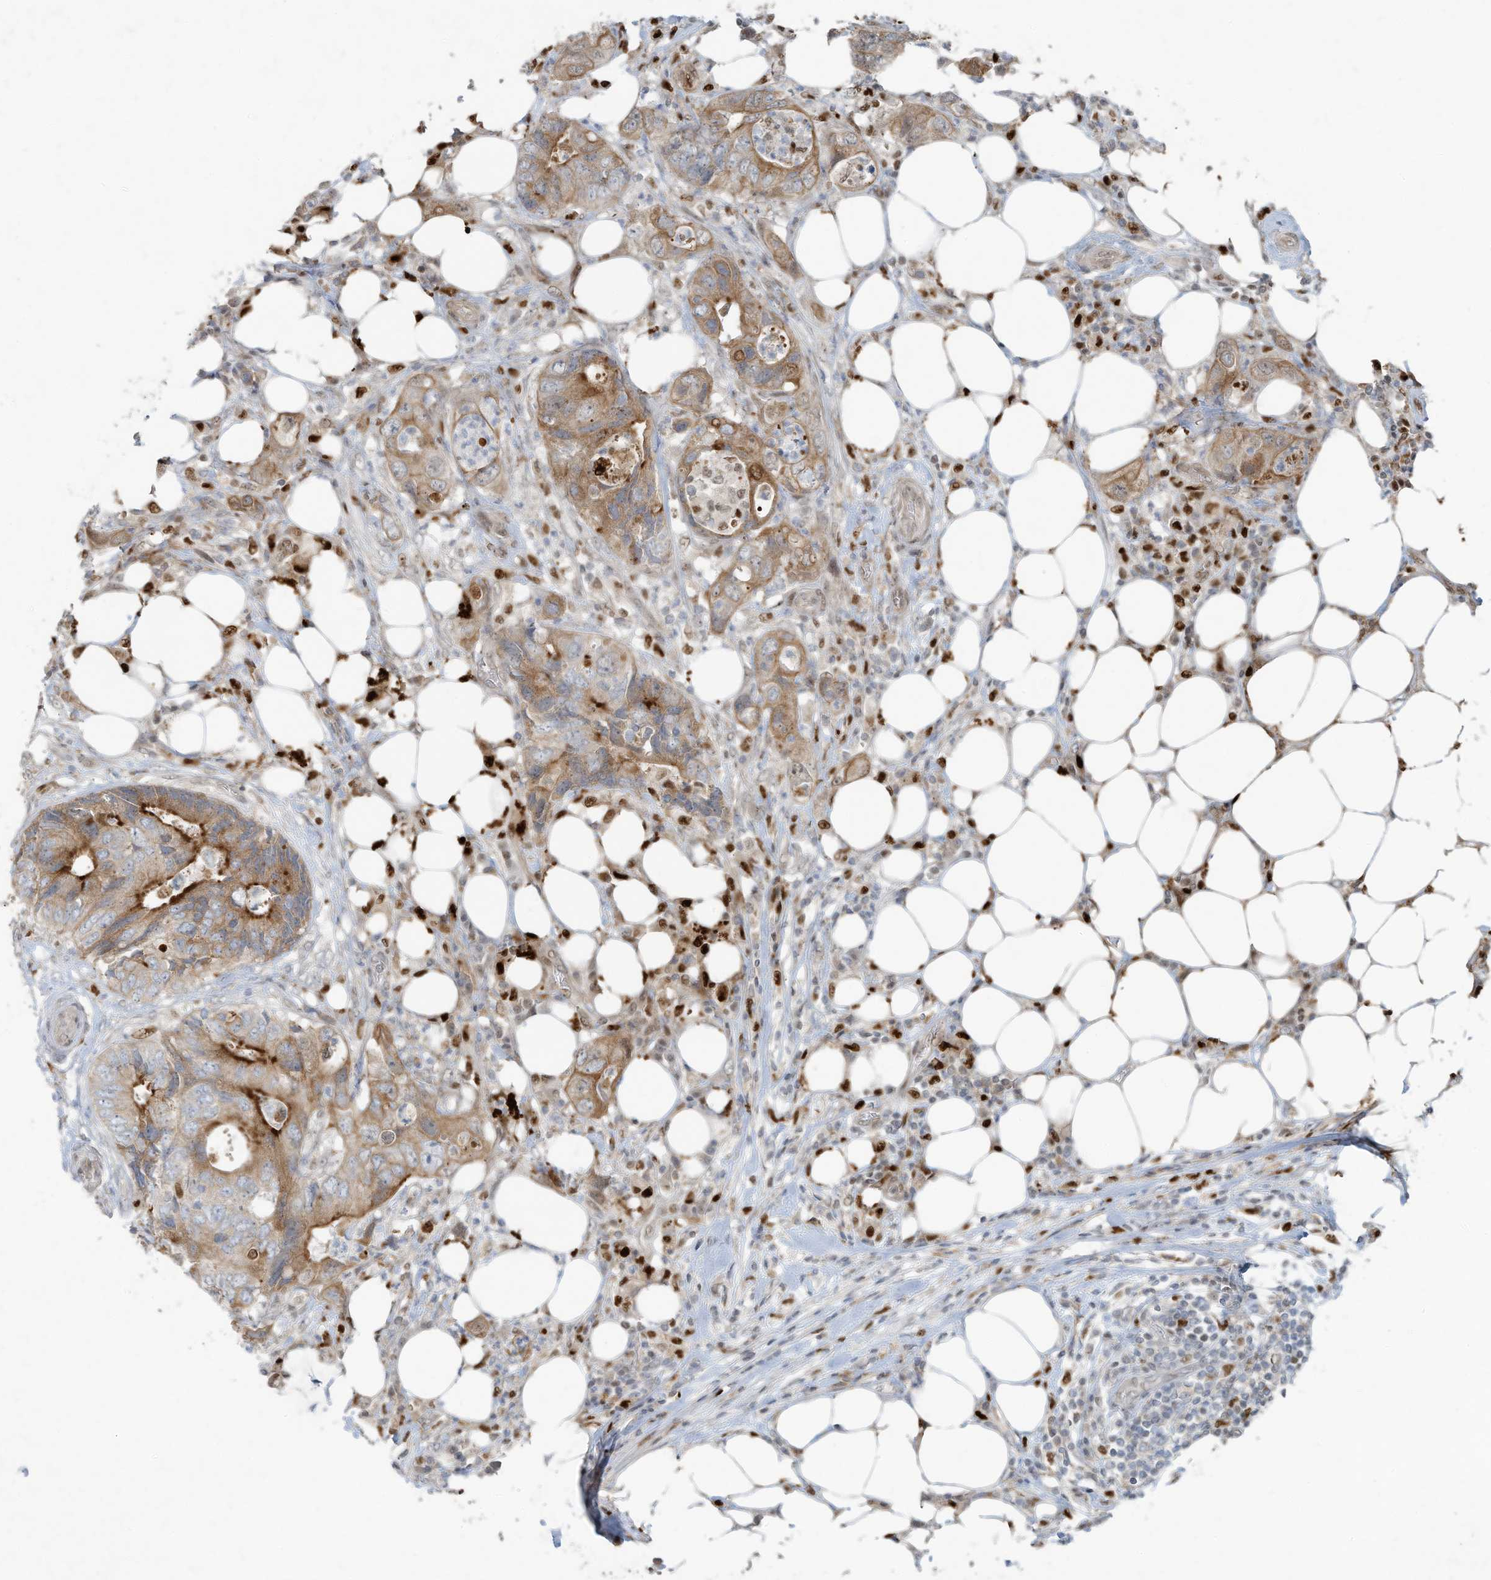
{"staining": {"intensity": "moderate", "quantity": ">75%", "location": "cytoplasmic/membranous"}, "tissue": "colorectal cancer", "cell_type": "Tumor cells", "image_type": "cancer", "snomed": [{"axis": "morphology", "description": "Adenocarcinoma, NOS"}, {"axis": "topography", "description": "Colon"}], "caption": "Human adenocarcinoma (colorectal) stained with a protein marker exhibits moderate staining in tumor cells.", "gene": "TUBE1", "patient": {"sex": "male", "age": 71}}